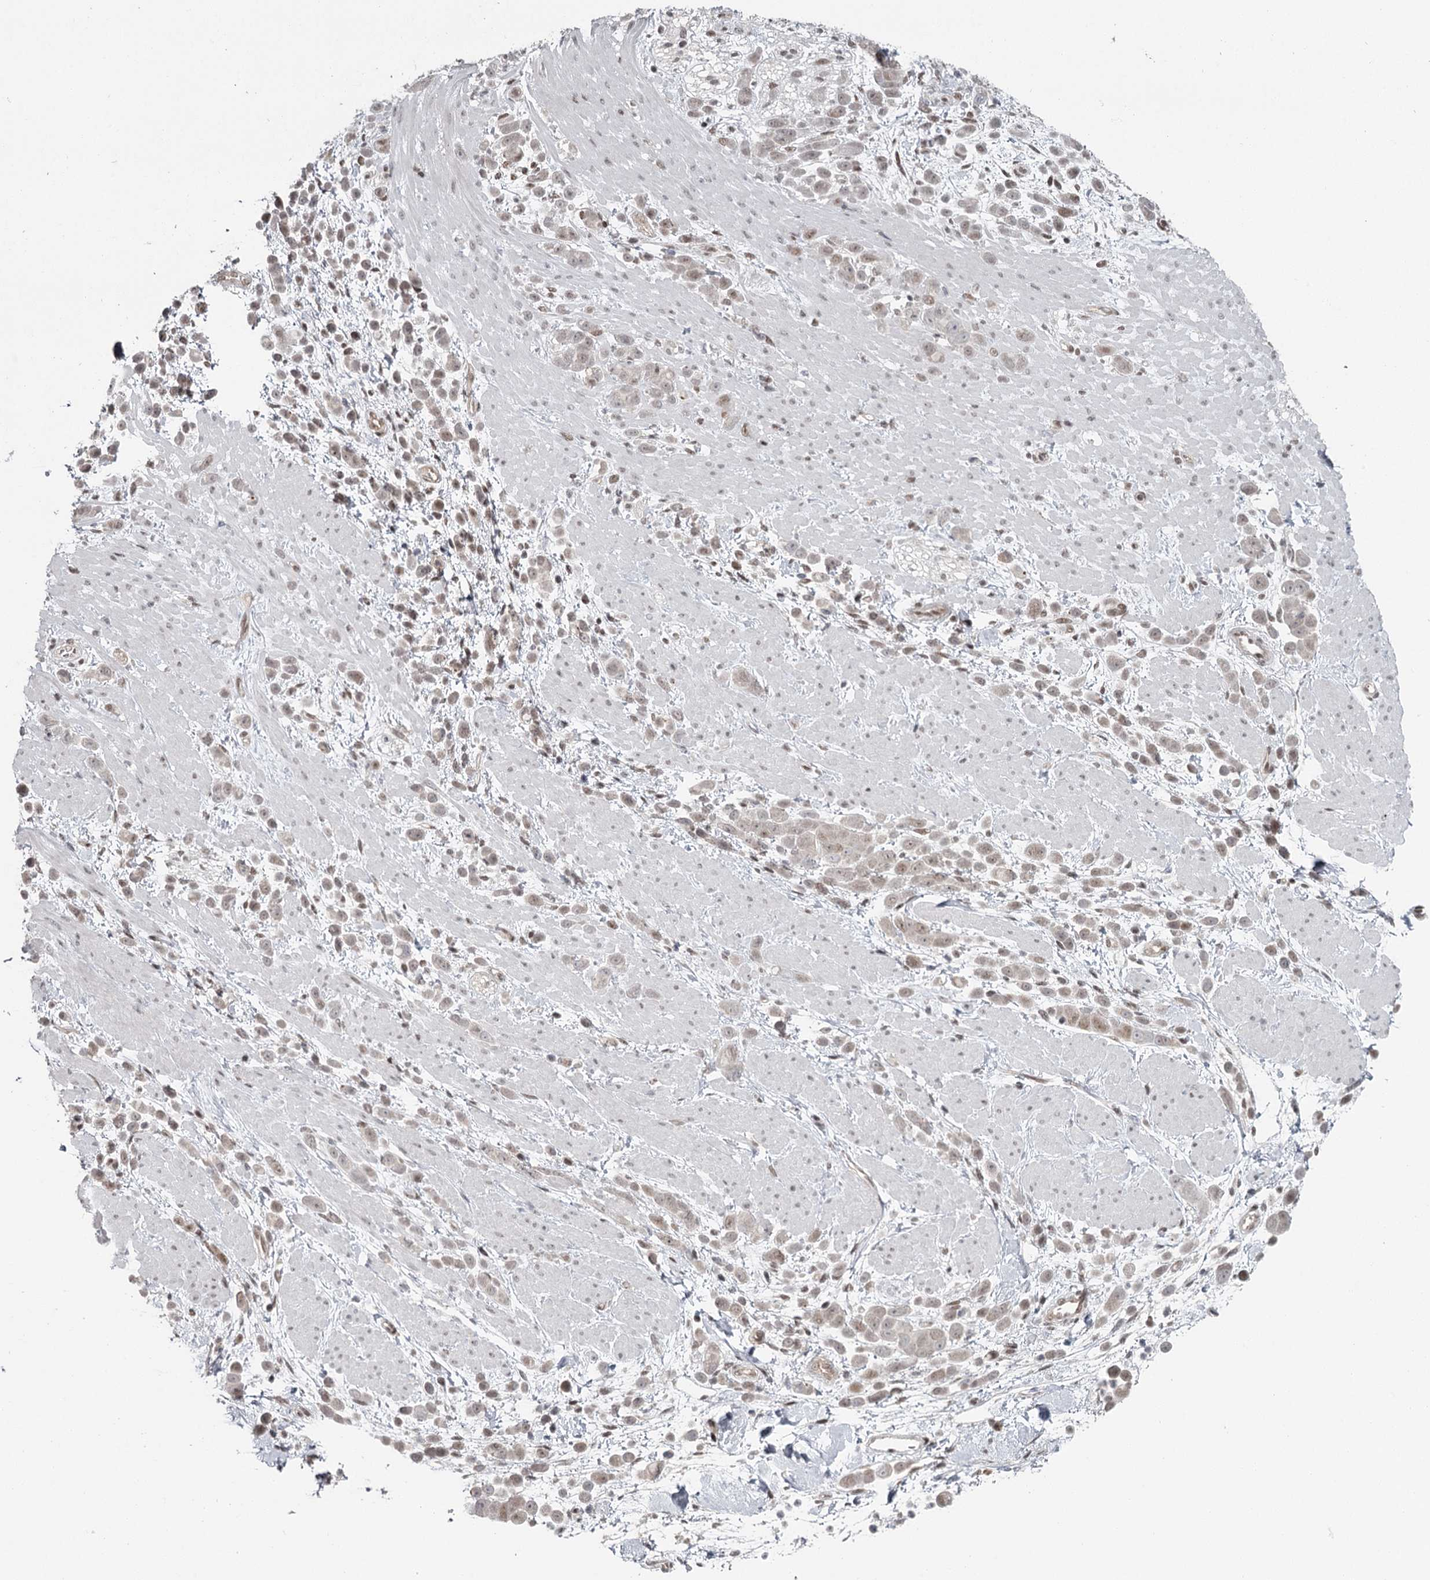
{"staining": {"intensity": "weak", "quantity": ">75%", "location": "nuclear"}, "tissue": "pancreatic cancer", "cell_type": "Tumor cells", "image_type": "cancer", "snomed": [{"axis": "morphology", "description": "Normal tissue, NOS"}, {"axis": "morphology", "description": "Adenocarcinoma, NOS"}, {"axis": "topography", "description": "Pancreas"}], "caption": "Pancreatic adenocarcinoma stained for a protein (brown) demonstrates weak nuclear positive staining in about >75% of tumor cells.", "gene": "FAM13C", "patient": {"sex": "female", "age": 64}}